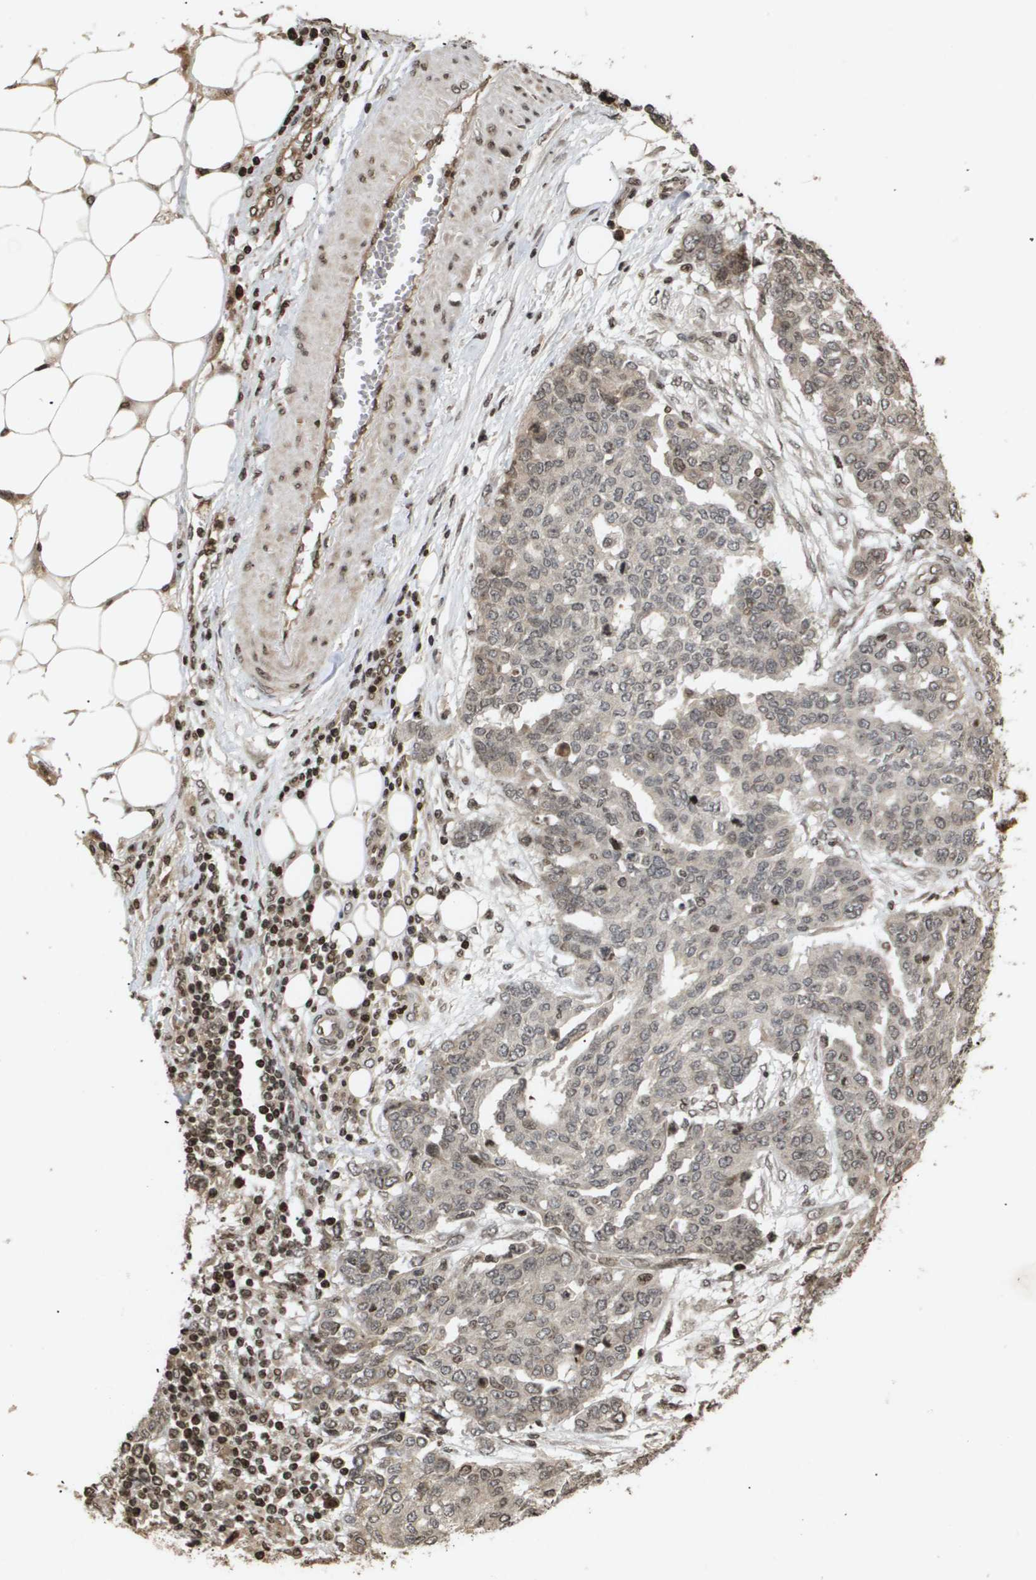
{"staining": {"intensity": "negative", "quantity": "none", "location": "none"}, "tissue": "ovarian cancer", "cell_type": "Tumor cells", "image_type": "cancer", "snomed": [{"axis": "morphology", "description": "Cystadenocarcinoma, serous, NOS"}, {"axis": "topography", "description": "Soft tissue"}, {"axis": "topography", "description": "Ovary"}], "caption": "Immunohistochemistry image of human ovarian cancer stained for a protein (brown), which demonstrates no staining in tumor cells.", "gene": "HSPA6", "patient": {"sex": "female", "age": 57}}